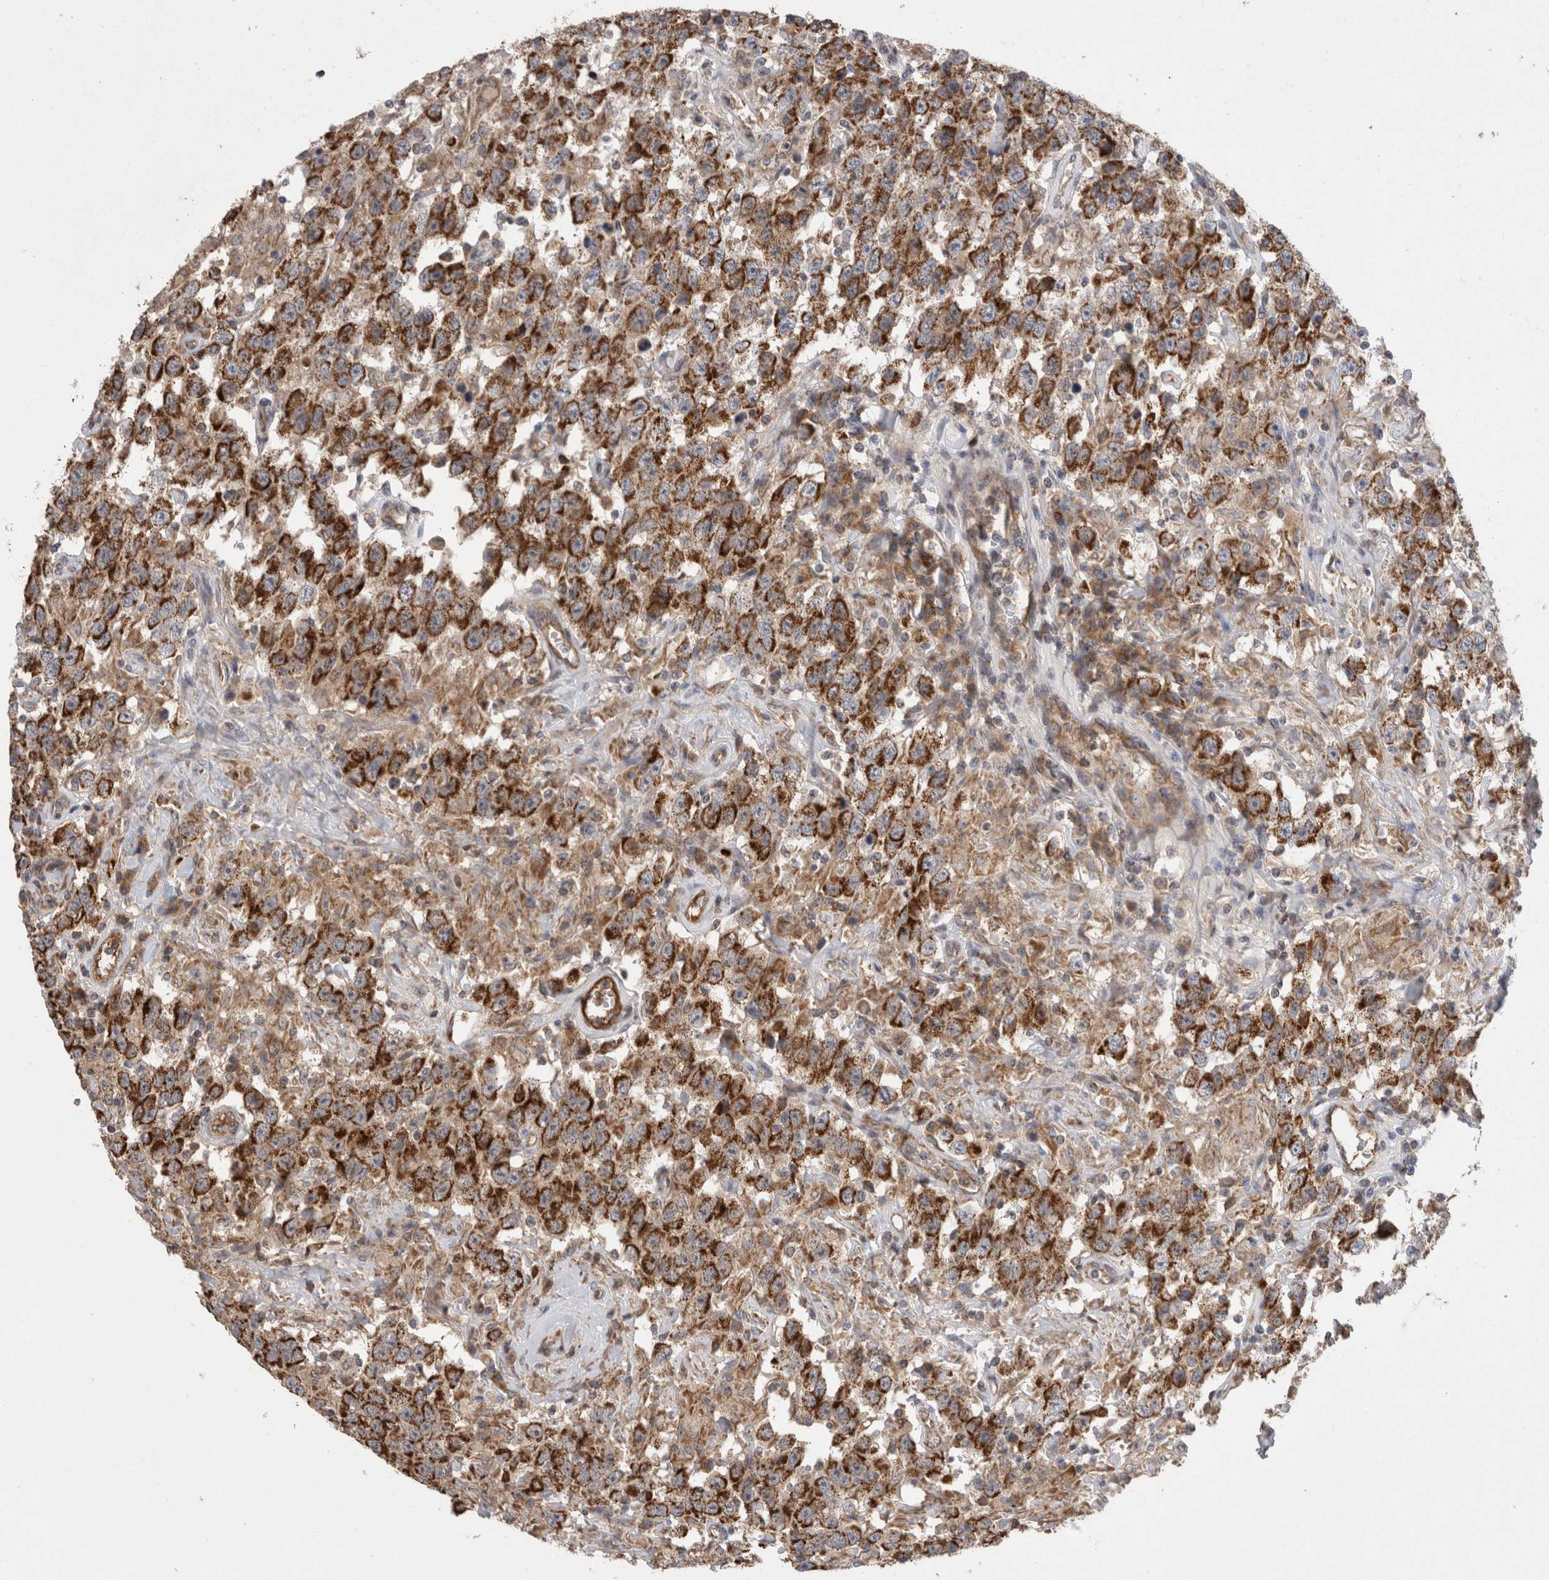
{"staining": {"intensity": "strong", "quantity": ">75%", "location": "cytoplasmic/membranous"}, "tissue": "testis cancer", "cell_type": "Tumor cells", "image_type": "cancer", "snomed": [{"axis": "morphology", "description": "Seminoma, NOS"}, {"axis": "topography", "description": "Testis"}], "caption": "The histopathology image demonstrates immunohistochemical staining of testis seminoma. There is strong cytoplasmic/membranous positivity is identified in approximately >75% of tumor cells. The protein of interest is shown in brown color, while the nuclei are stained blue.", "gene": "DARS2", "patient": {"sex": "male", "age": 41}}